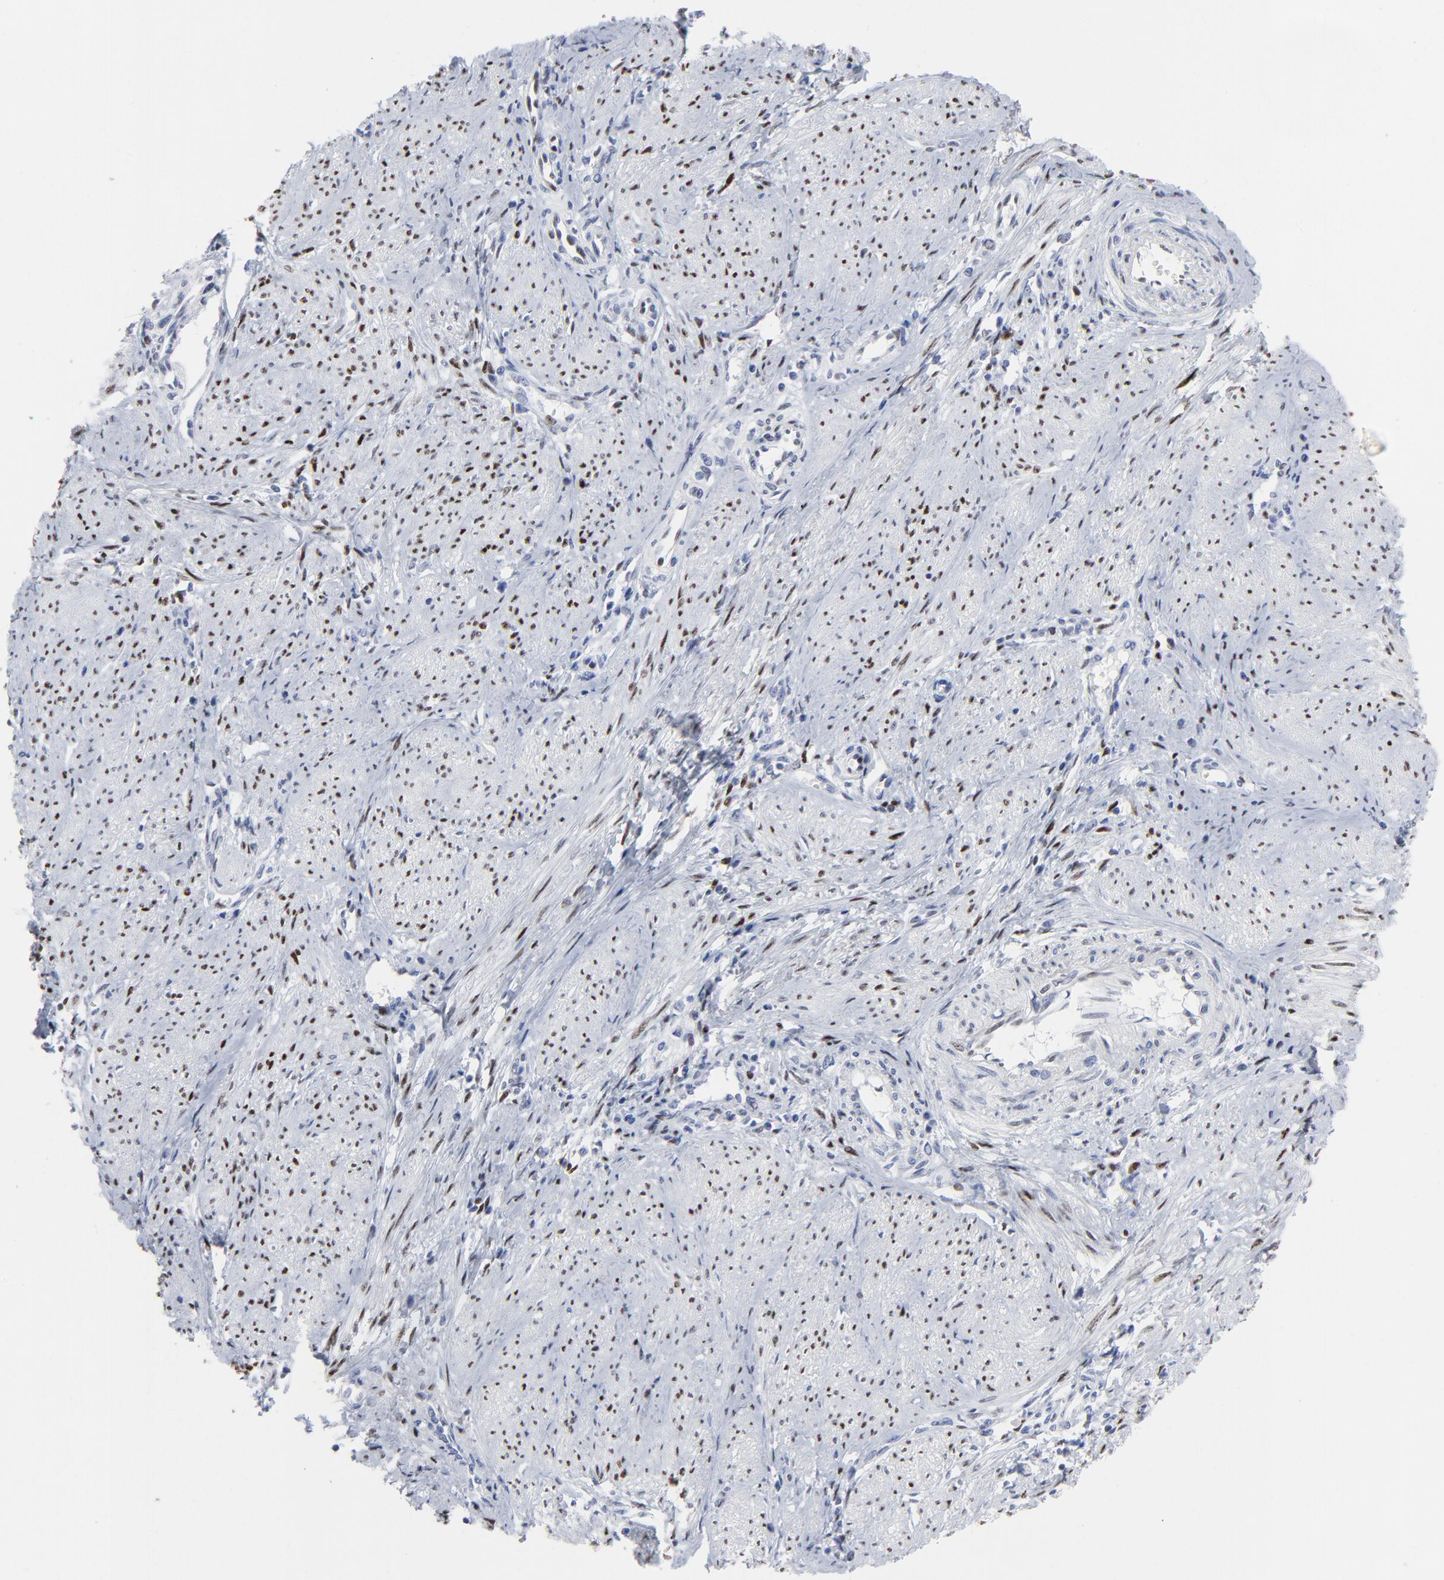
{"staining": {"intensity": "strong", "quantity": "25%-75%", "location": "nuclear"}, "tissue": "cervical cancer", "cell_type": "Tumor cells", "image_type": "cancer", "snomed": [{"axis": "morphology", "description": "Adenocarcinoma, NOS"}, {"axis": "topography", "description": "Cervix"}], "caption": "This image reveals IHC staining of human cervical adenocarcinoma, with high strong nuclear positivity in approximately 25%-75% of tumor cells.", "gene": "JUN", "patient": {"sex": "female", "age": 36}}